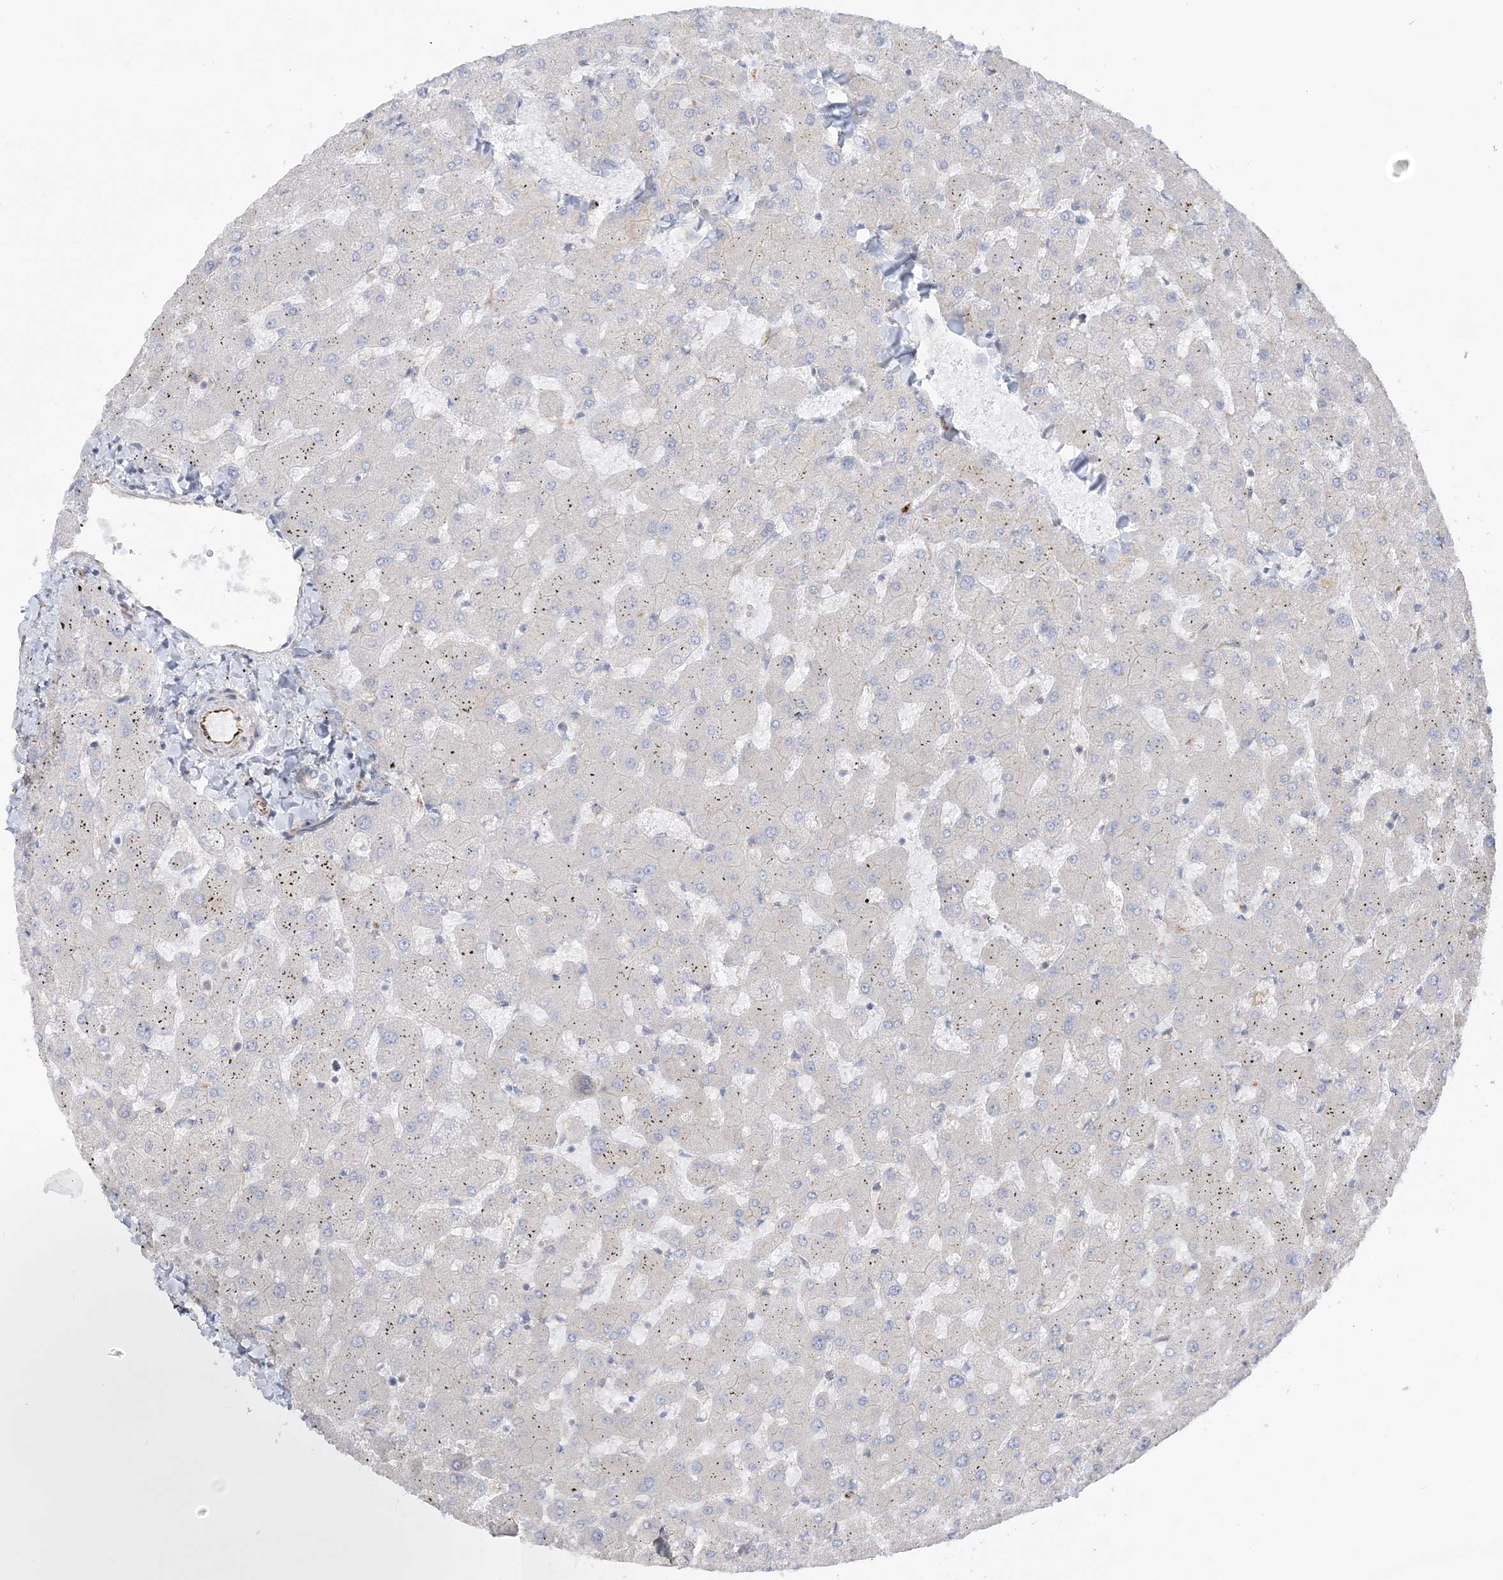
{"staining": {"intensity": "negative", "quantity": "none", "location": "none"}, "tissue": "liver", "cell_type": "Cholangiocytes", "image_type": "normal", "snomed": [{"axis": "morphology", "description": "Normal tissue, NOS"}, {"axis": "topography", "description": "Liver"}], "caption": "The histopathology image shows no staining of cholangiocytes in unremarkable liver. (DAB (3,3'-diaminobenzidine) immunohistochemistry (IHC), high magnification).", "gene": "SCLT1", "patient": {"sex": "female", "age": 63}}